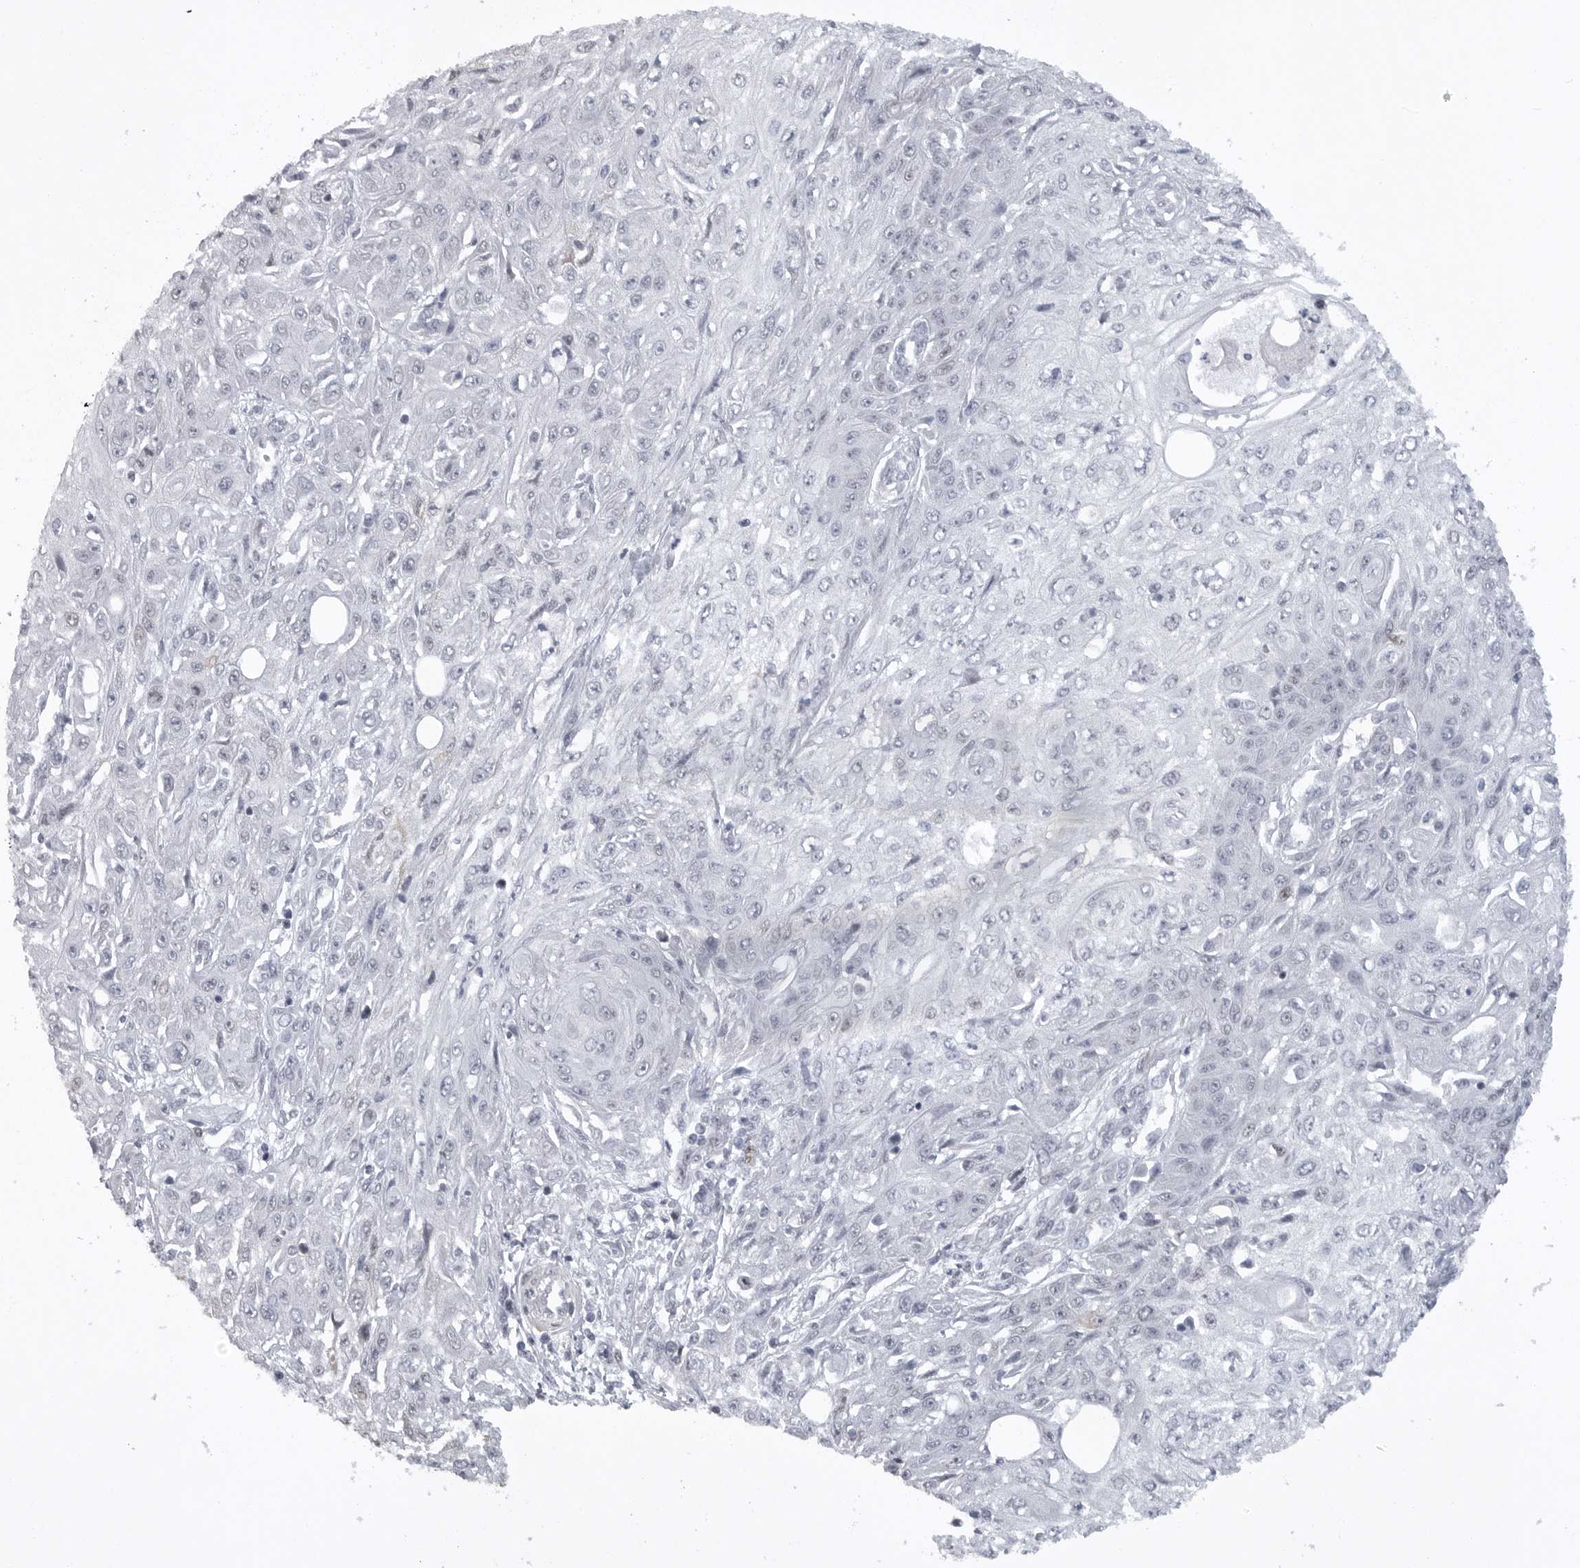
{"staining": {"intensity": "negative", "quantity": "none", "location": "none"}, "tissue": "skin cancer", "cell_type": "Tumor cells", "image_type": "cancer", "snomed": [{"axis": "morphology", "description": "Squamous cell carcinoma, NOS"}, {"axis": "morphology", "description": "Squamous cell carcinoma, metastatic, NOS"}, {"axis": "topography", "description": "Skin"}, {"axis": "topography", "description": "Lymph node"}], "caption": "There is no significant positivity in tumor cells of skin cancer.", "gene": "HMGN3", "patient": {"sex": "male", "age": 75}}